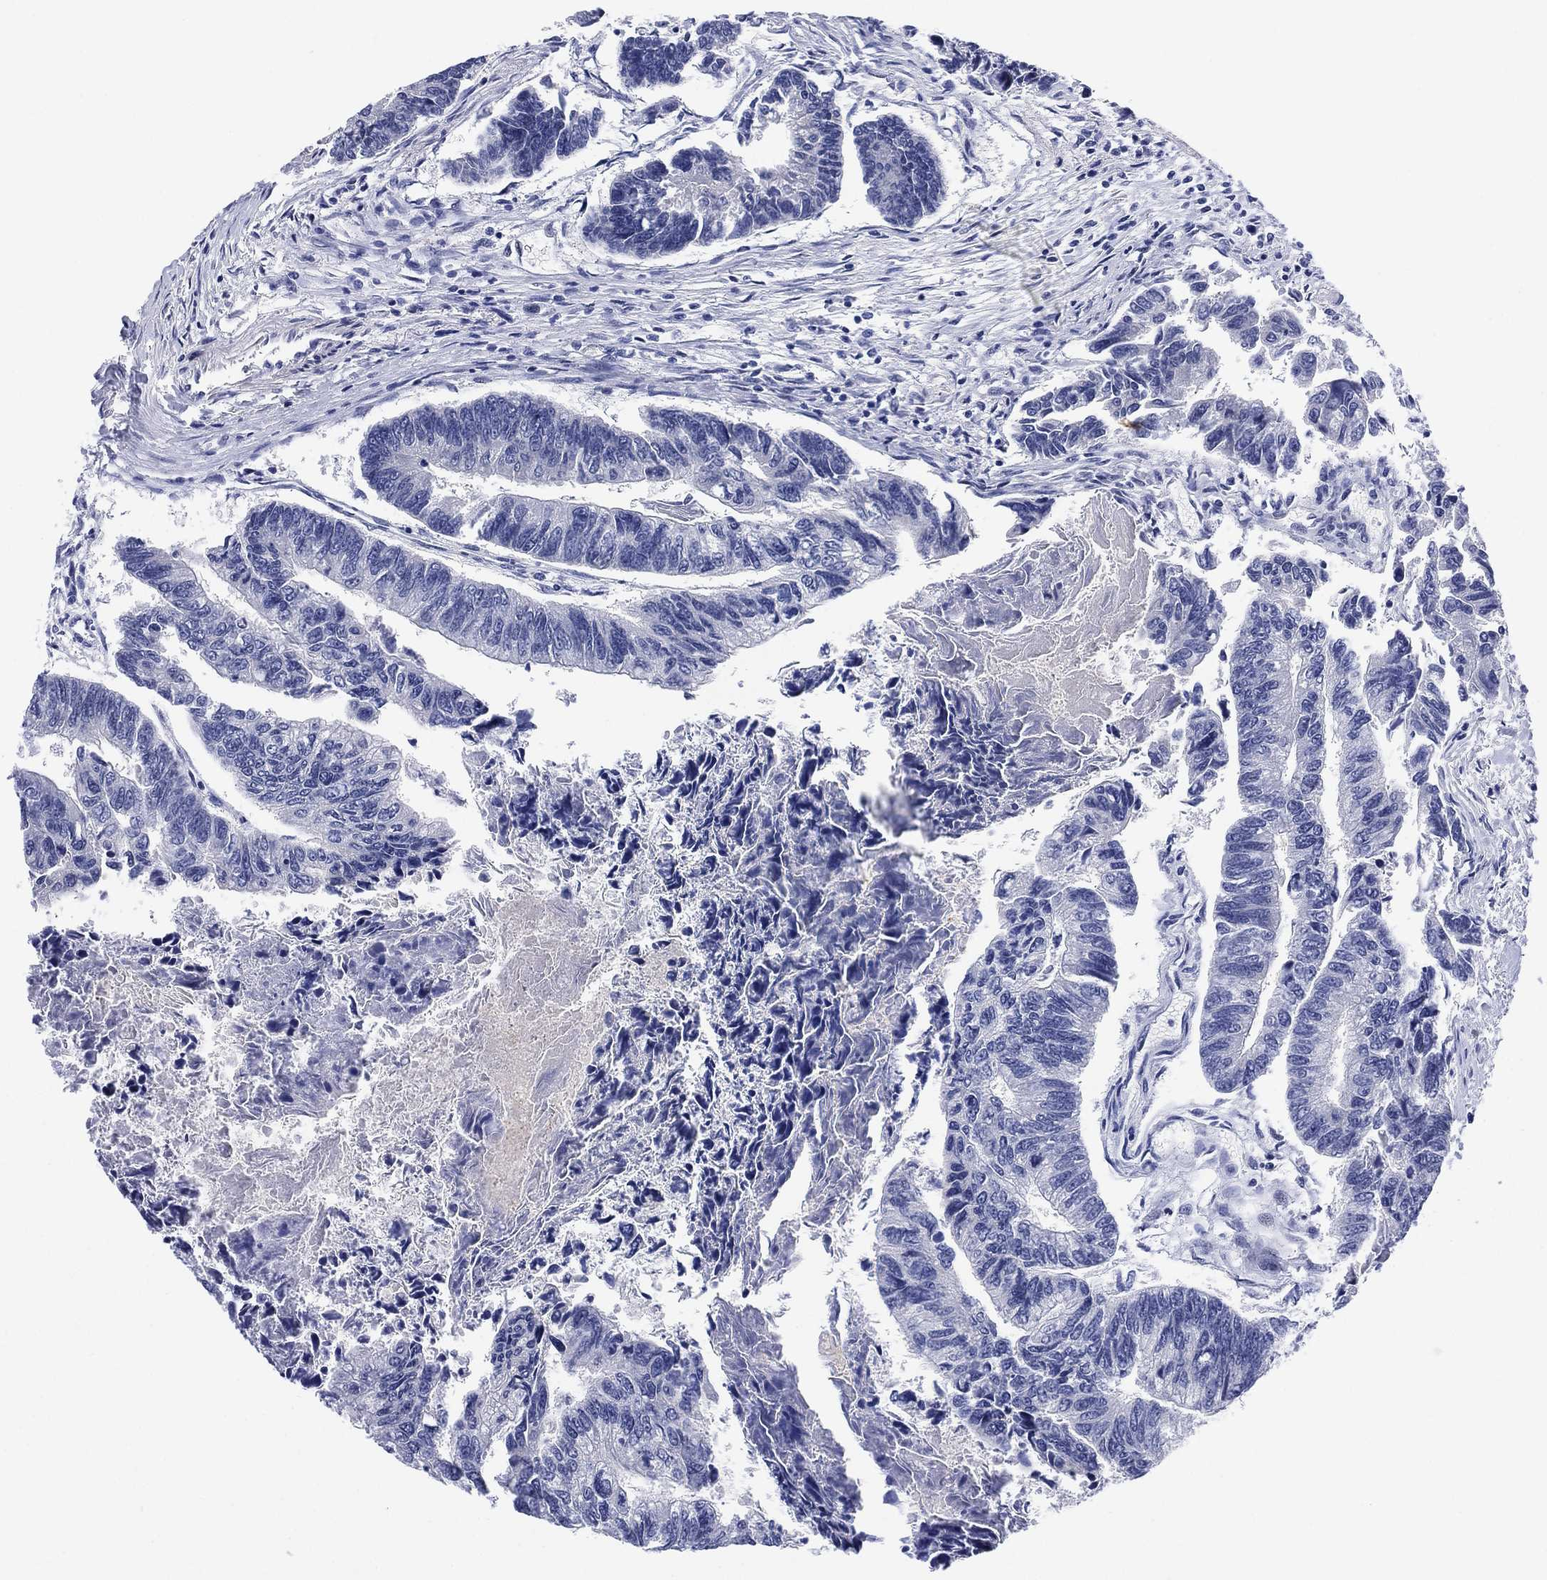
{"staining": {"intensity": "negative", "quantity": "none", "location": "none"}, "tissue": "colorectal cancer", "cell_type": "Tumor cells", "image_type": "cancer", "snomed": [{"axis": "morphology", "description": "Adenocarcinoma, NOS"}, {"axis": "topography", "description": "Colon"}], "caption": "A high-resolution histopathology image shows IHC staining of colorectal adenocarcinoma, which exhibits no significant expression in tumor cells. Nuclei are stained in blue.", "gene": "CLIP3", "patient": {"sex": "female", "age": 65}}